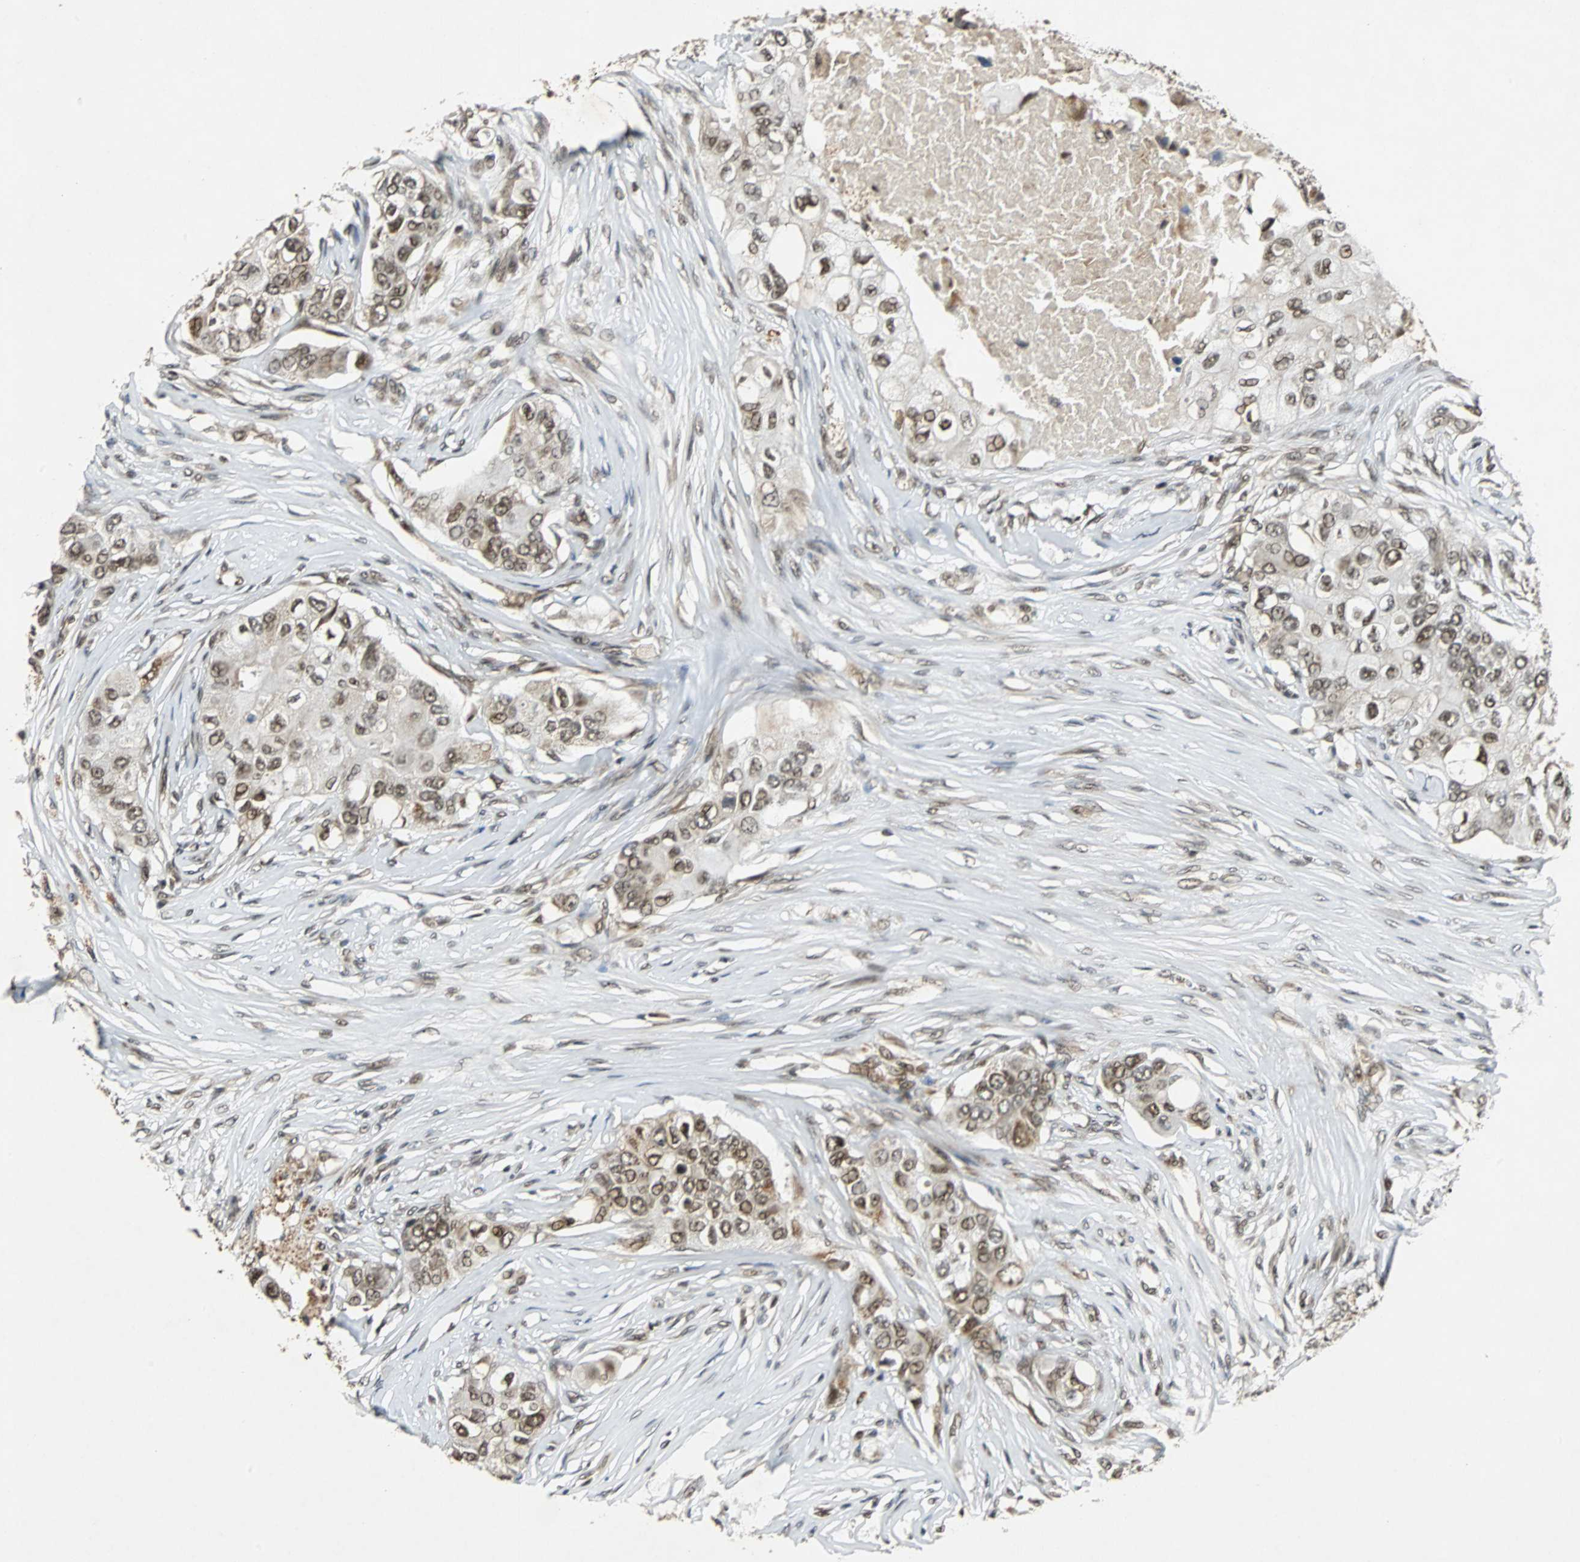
{"staining": {"intensity": "strong", "quantity": ">75%", "location": "nuclear"}, "tissue": "breast cancer", "cell_type": "Tumor cells", "image_type": "cancer", "snomed": [{"axis": "morphology", "description": "Normal tissue, NOS"}, {"axis": "morphology", "description": "Duct carcinoma"}, {"axis": "topography", "description": "Breast"}], "caption": "Human breast cancer (invasive ductal carcinoma) stained with a protein marker displays strong staining in tumor cells.", "gene": "TAF5", "patient": {"sex": "female", "age": 49}}